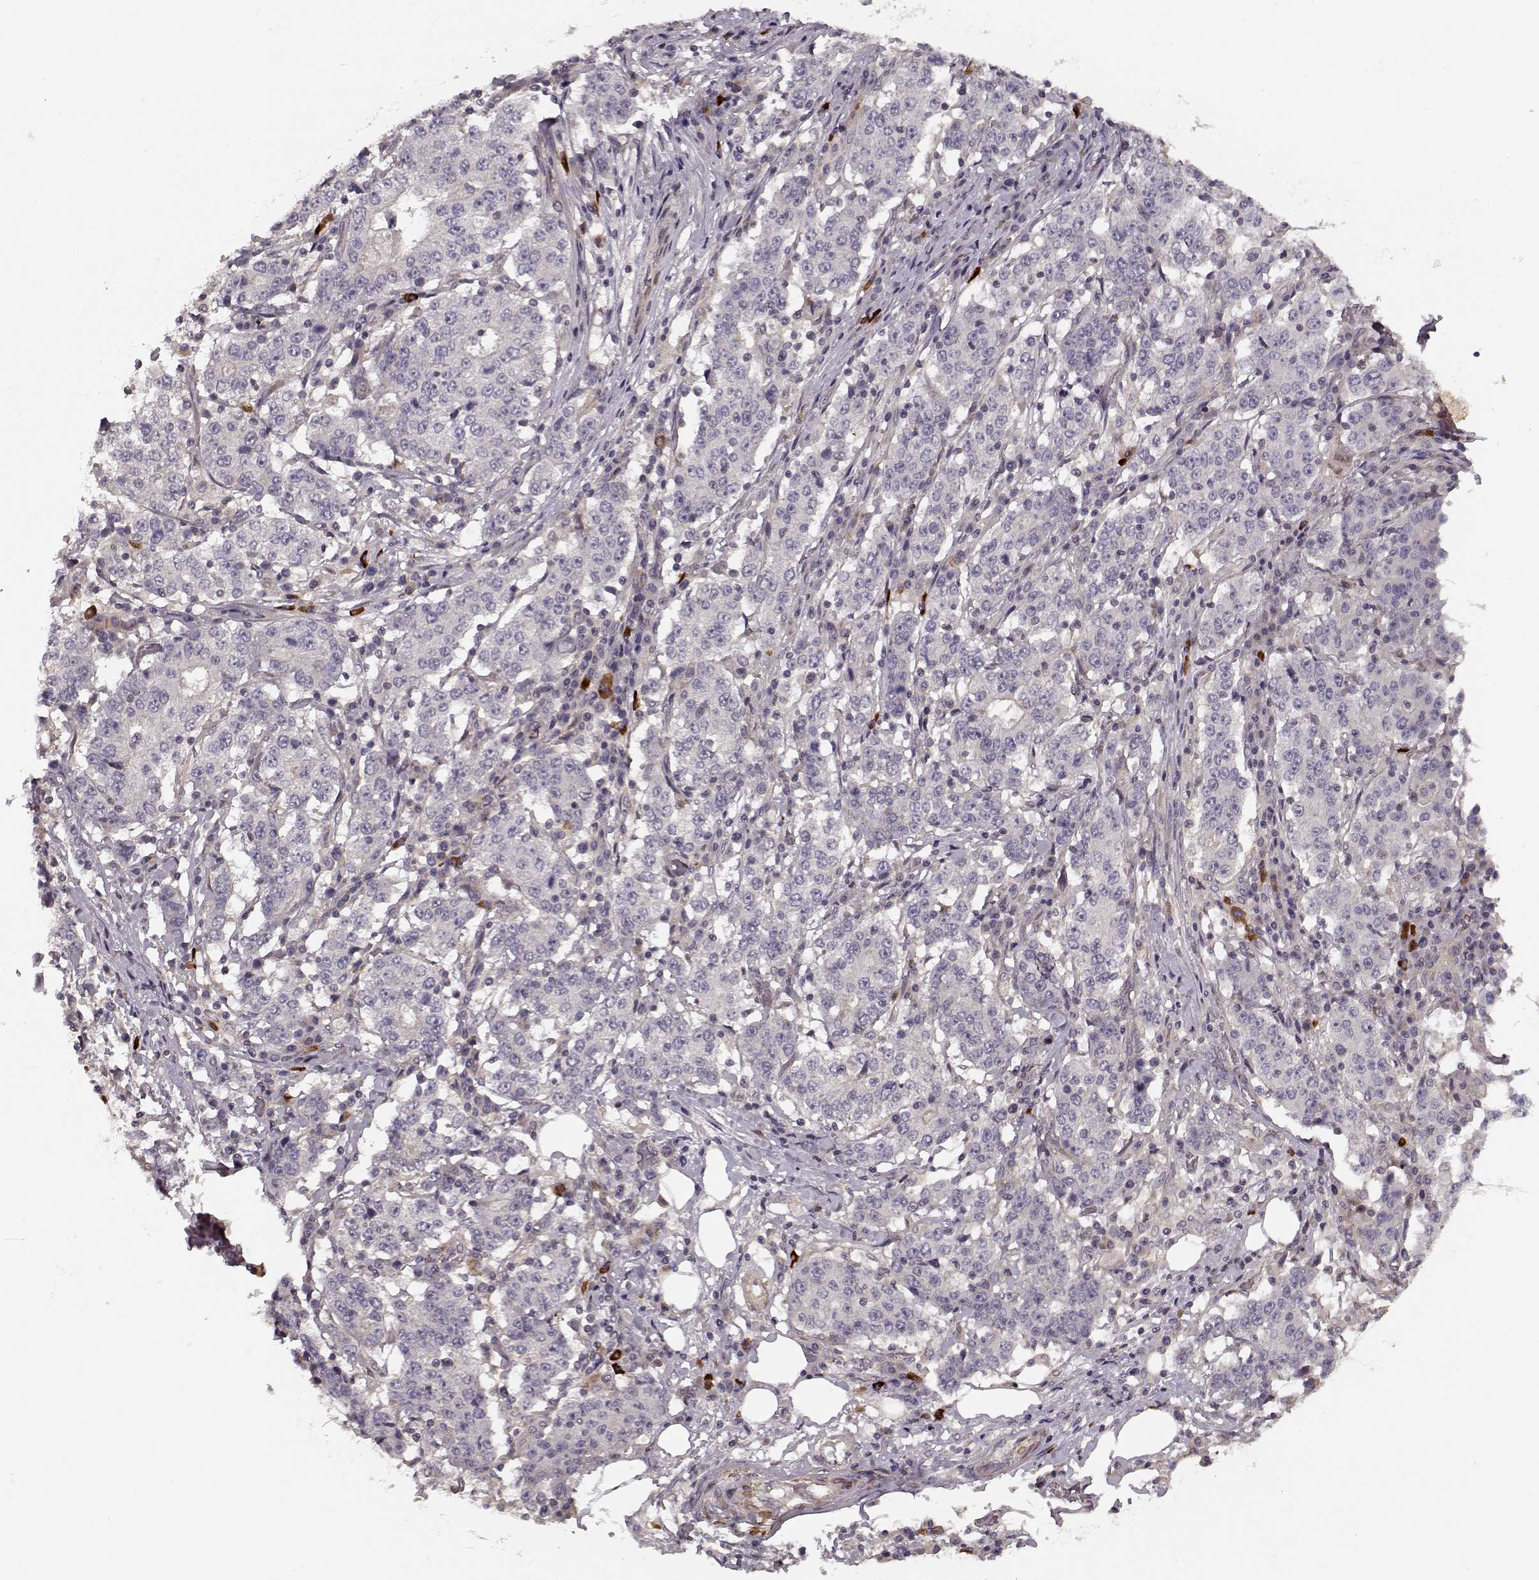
{"staining": {"intensity": "negative", "quantity": "none", "location": "none"}, "tissue": "stomach cancer", "cell_type": "Tumor cells", "image_type": "cancer", "snomed": [{"axis": "morphology", "description": "Adenocarcinoma, NOS"}, {"axis": "topography", "description": "Stomach"}], "caption": "This is a image of IHC staining of stomach cancer (adenocarcinoma), which shows no staining in tumor cells. (DAB (3,3'-diaminobenzidine) immunohistochemistry (IHC), high magnification).", "gene": "SLAIN2", "patient": {"sex": "male", "age": 59}}